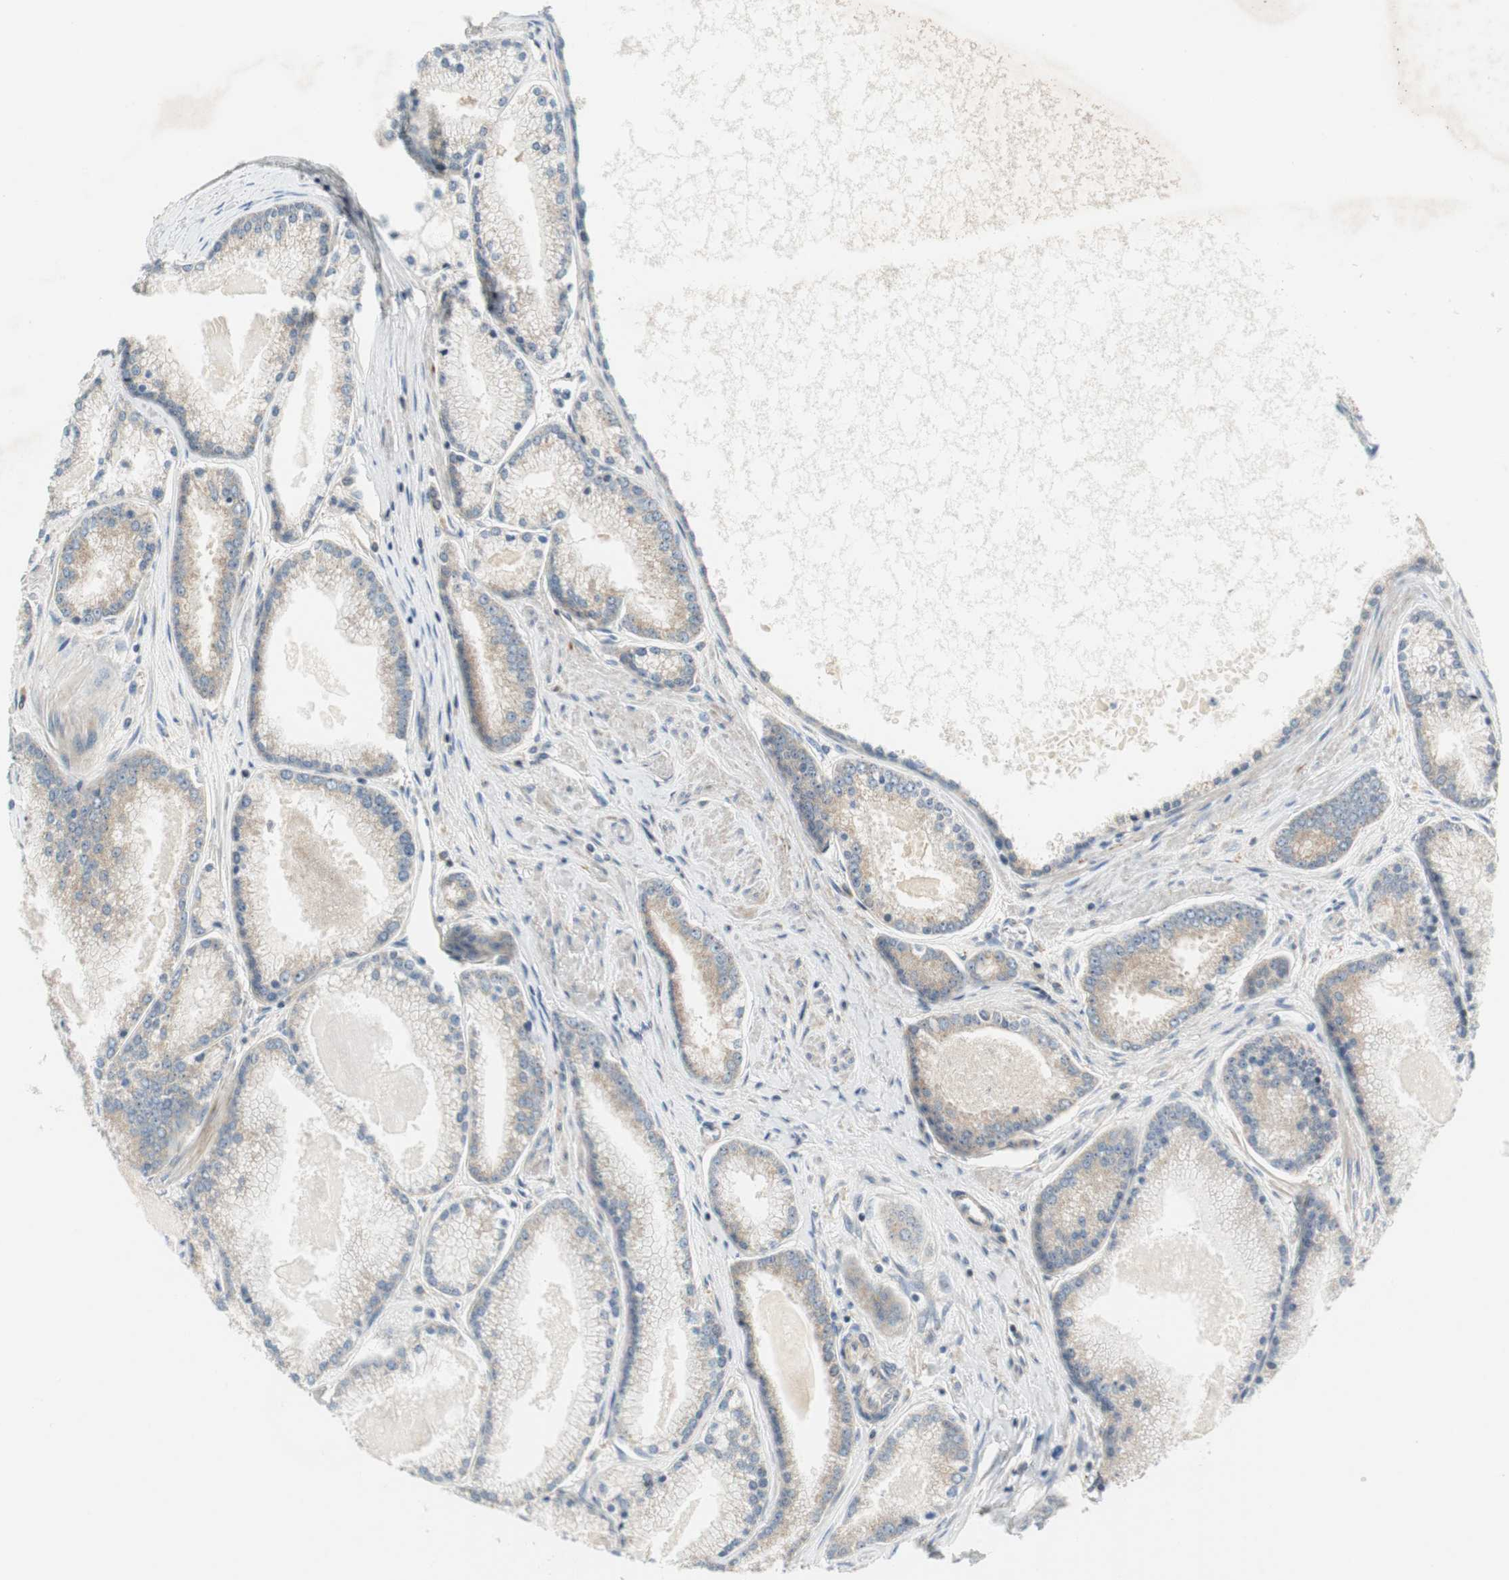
{"staining": {"intensity": "weak", "quantity": "25%-75%", "location": "cytoplasmic/membranous"}, "tissue": "prostate cancer", "cell_type": "Tumor cells", "image_type": "cancer", "snomed": [{"axis": "morphology", "description": "Adenocarcinoma, High grade"}, {"axis": "topography", "description": "Prostate"}], "caption": "DAB (3,3'-diaminobenzidine) immunohistochemical staining of adenocarcinoma (high-grade) (prostate) displays weak cytoplasmic/membranous protein positivity in approximately 25%-75% of tumor cells. The protein is stained brown, and the nuclei are stained in blue (DAB (3,3'-diaminobenzidine) IHC with brightfield microscopy, high magnification).", "gene": "GATD1", "patient": {"sex": "male", "age": 61}}